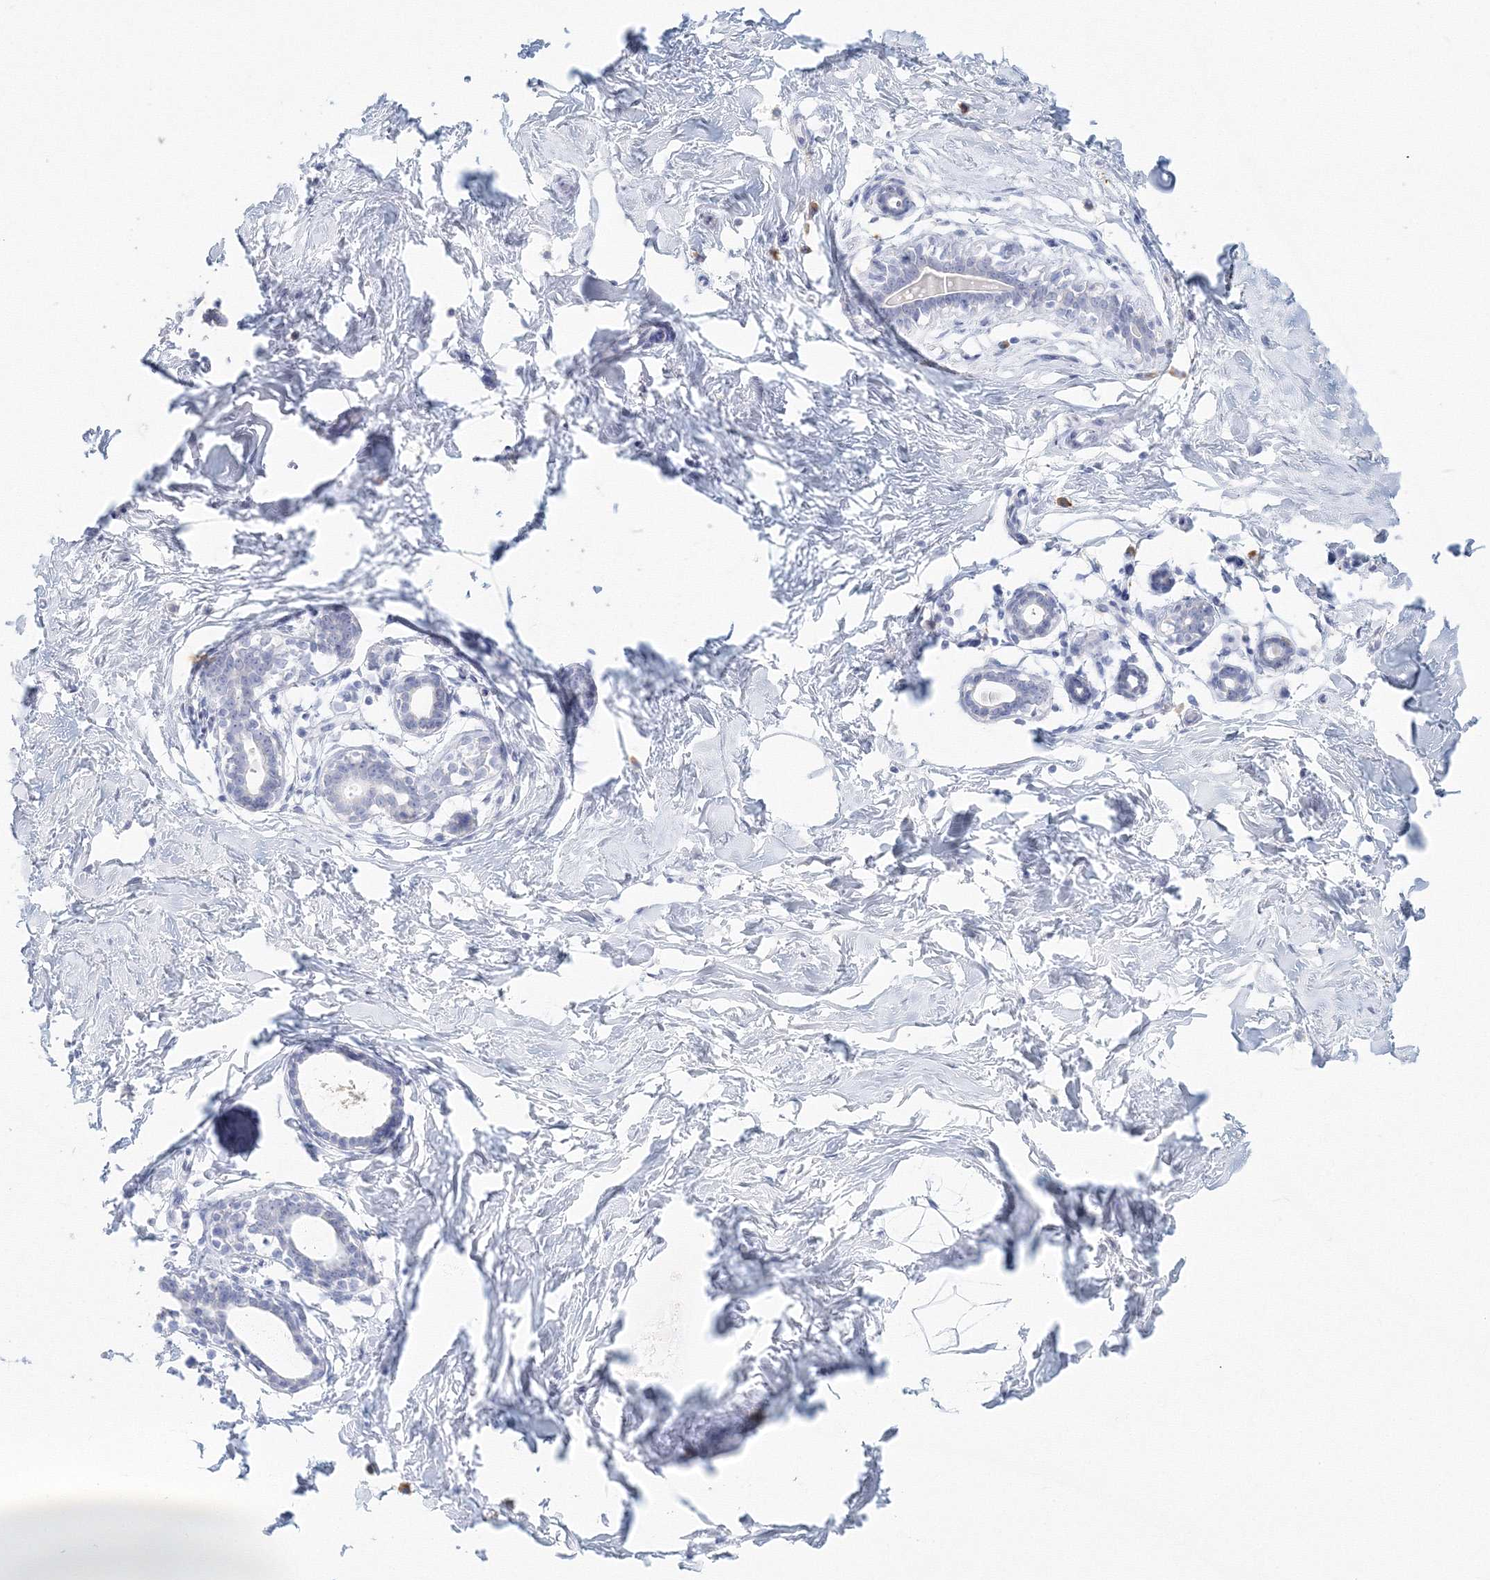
{"staining": {"intensity": "negative", "quantity": "none", "location": "none"}, "tissue": "breast", "cell_type": "Adipocytes", "image_type": "normal", "snomed": [{"axis": "morphology", "description": "Normal tissue, NOS"}, {"axis": "morphology", "description": "Adenoma, NOS"}, {"axis": "topography", "description": "Breast"}], "caption": "Immunohistochemical staining of benign breast displays no significant staining in adipocytes.", "gene": "VSIG1", "patient": {"sex": "female", "age": 23}}